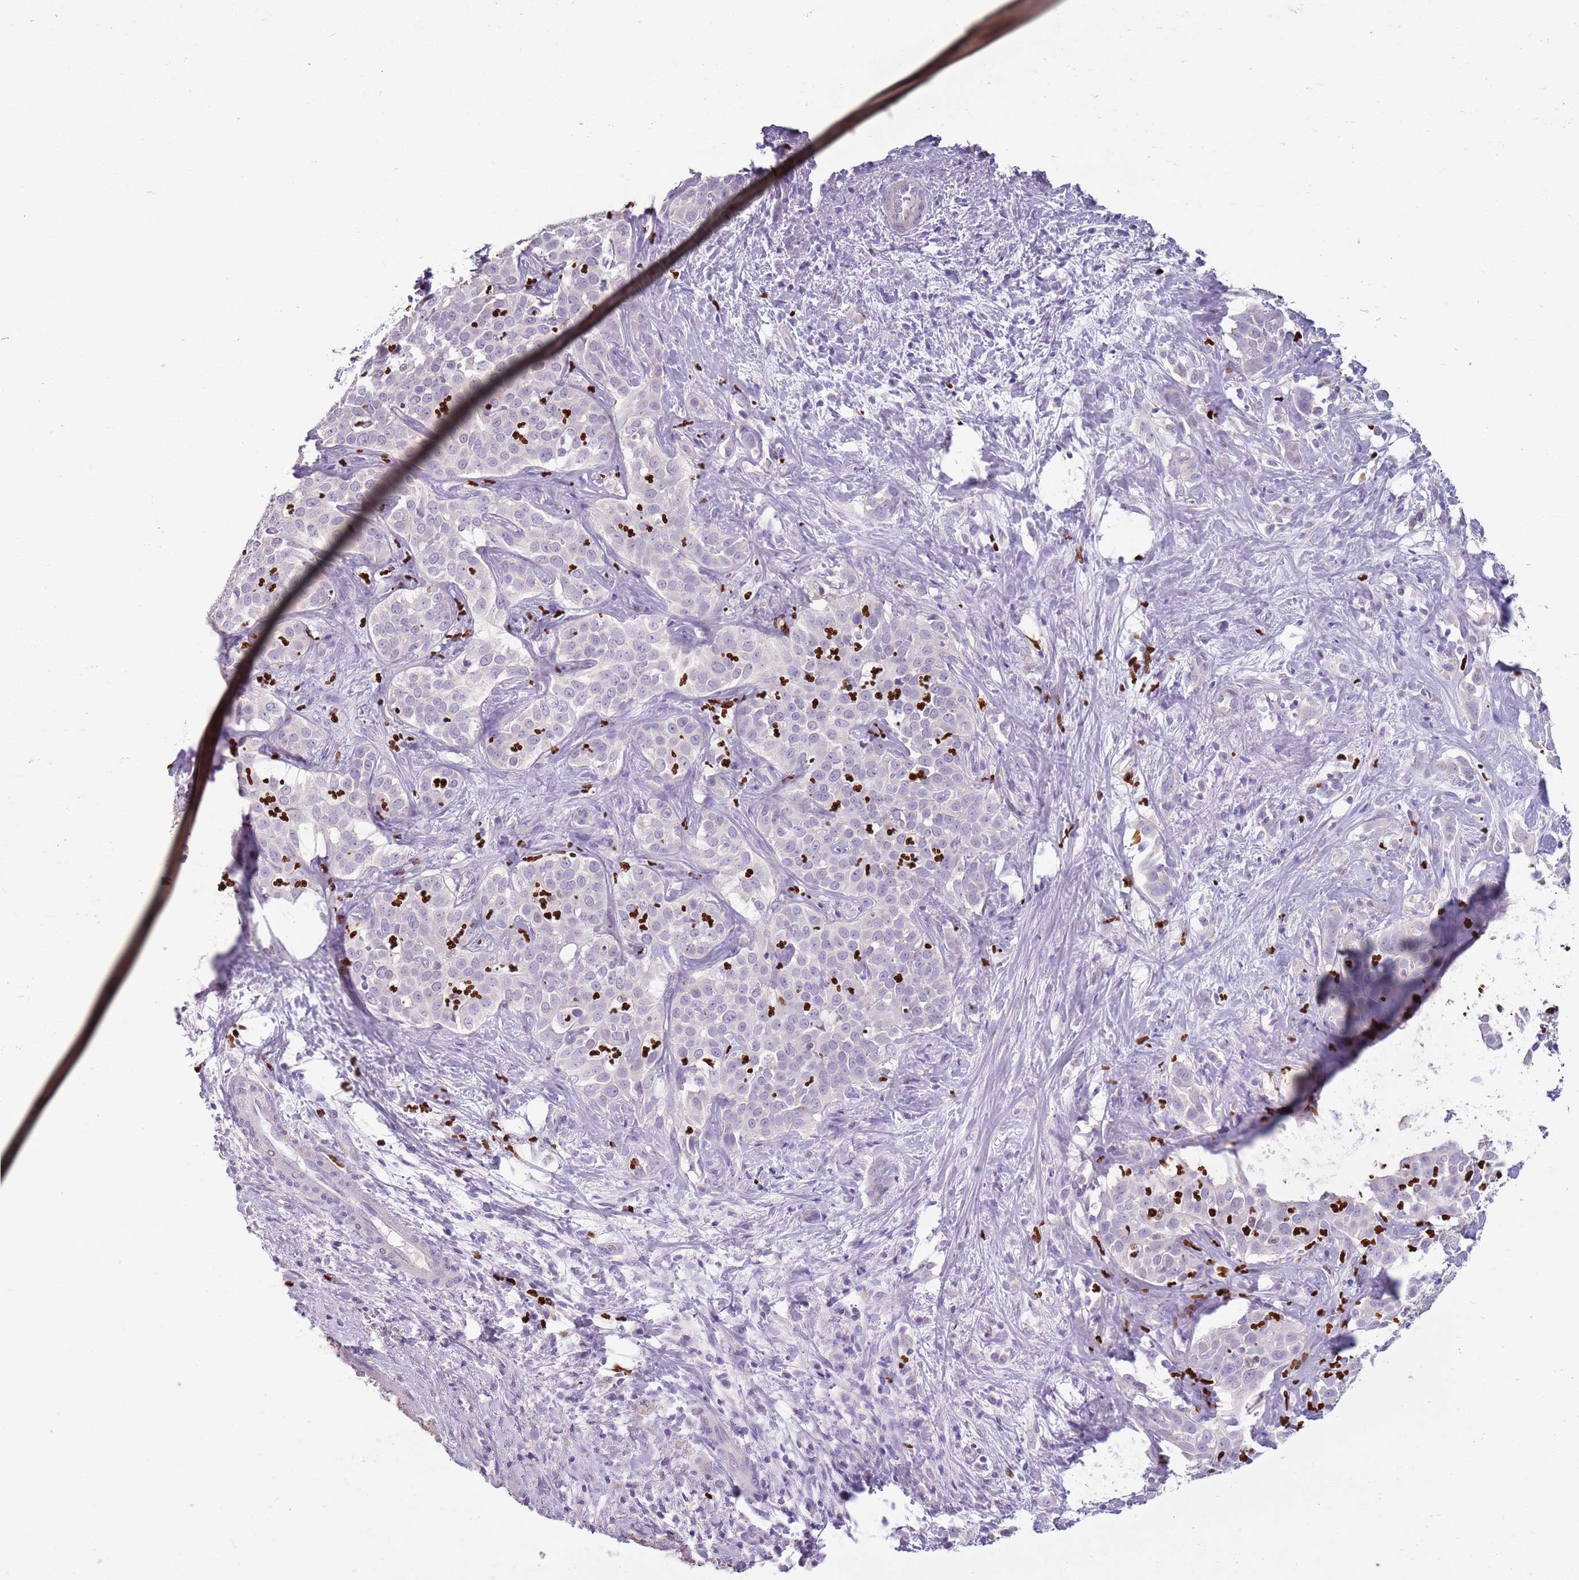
{"staining": {"intensity": "negative", "quantity": "none", "location": "none"}, "tissue": "liver cancer", "cell_type": "Tumor cells", "image_type": "cancer", "snomed": [{"axis": "morphology", "description": "Cholangiocarcinoma"}, {"axis": "topography", "description": "Liver"}], "caption": "Immunohistochemistry micrograph of neoplastic tissue: human liver cancer (cholangiocarcinoma) stained with DAB shows no significant protein expression in tumor cells. The staining was performed using DAB to visualize the protein expression in brown, while the nuclei were stained in blue with hematoxylin (Magnification: 20x).", "gene": "CELF6", "patient": {"sex": "male", "age": 67}}